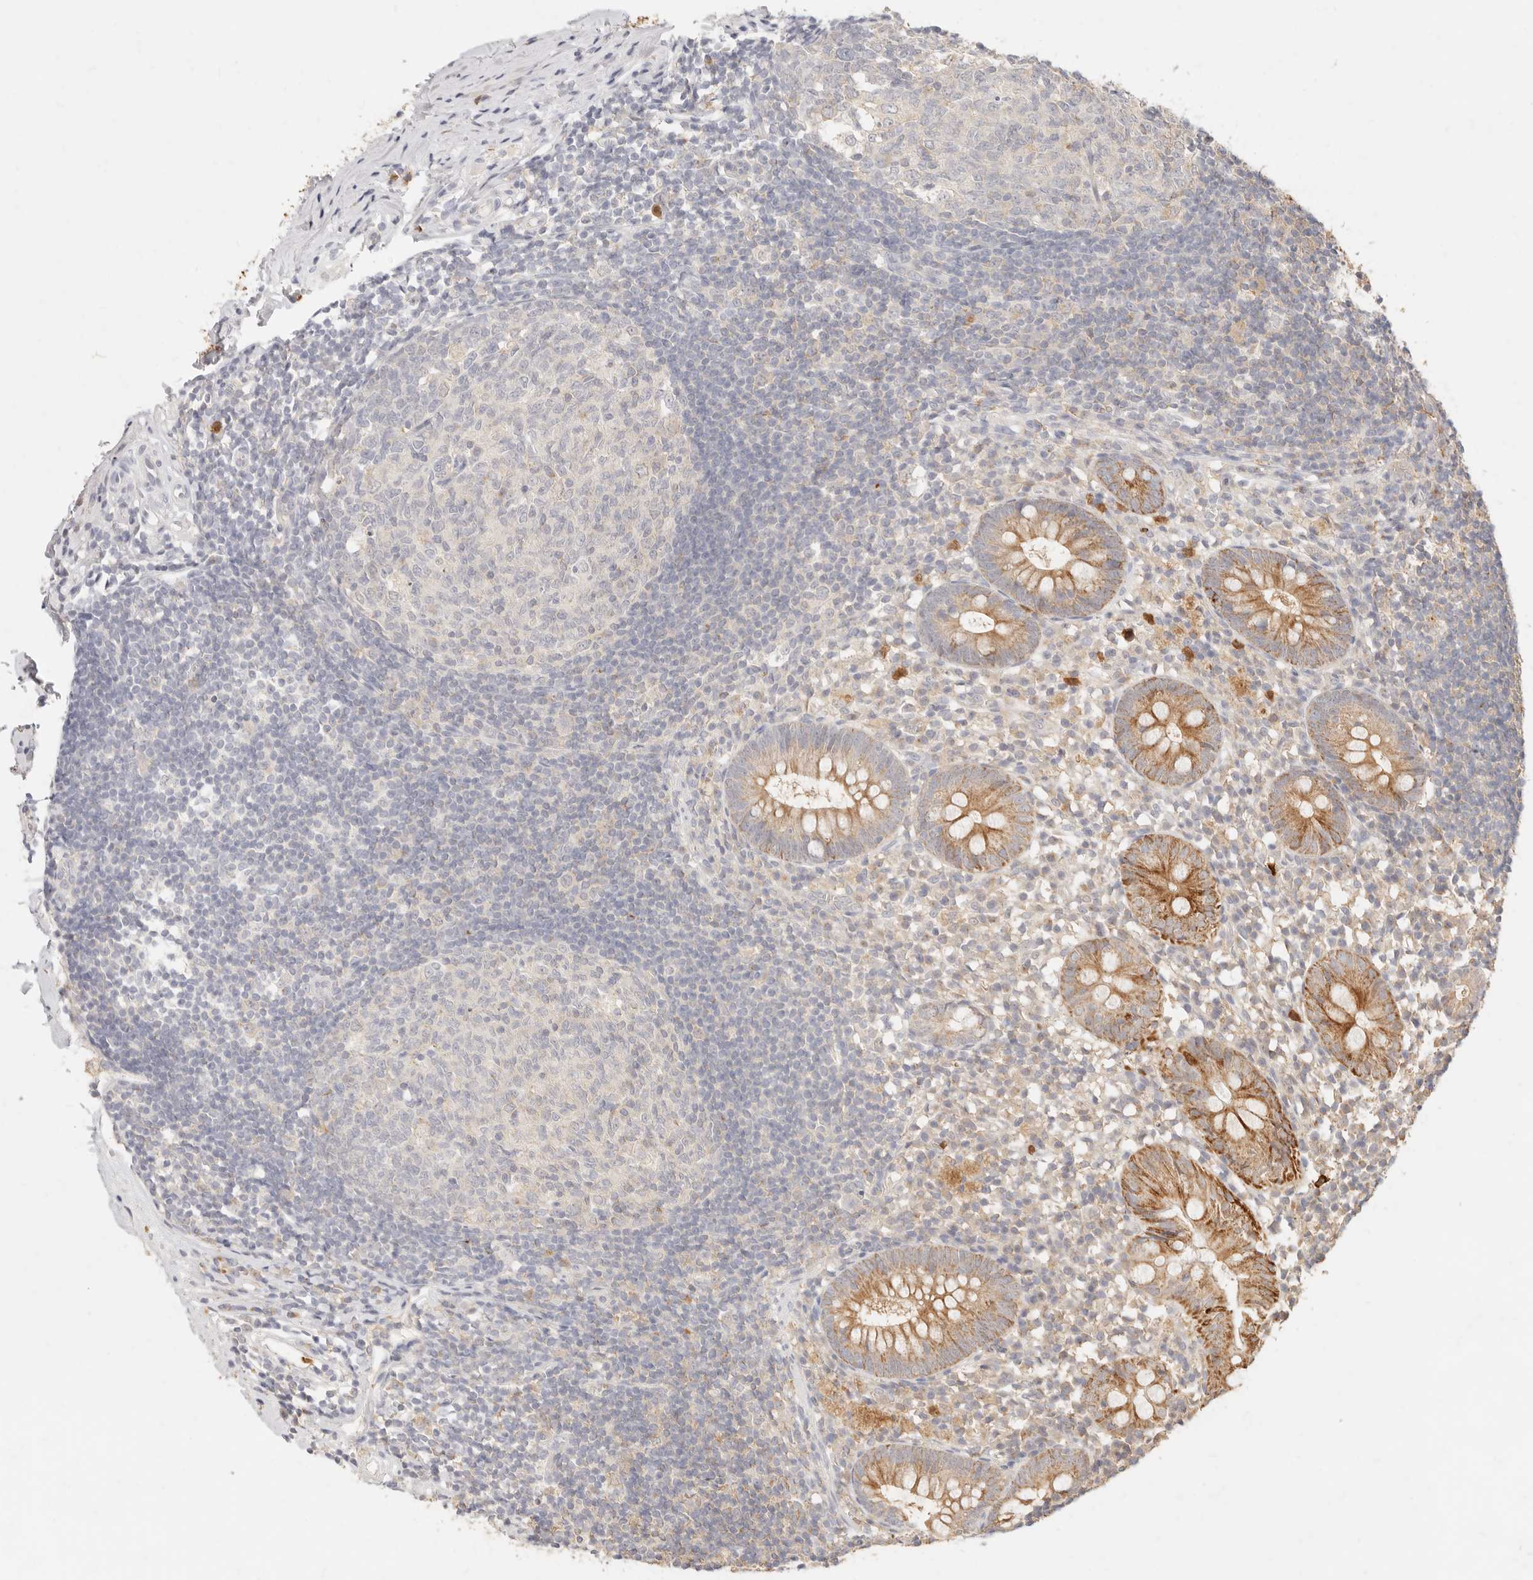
{"staining": {"intensity": "strong", "quantity": ">75%", "location": "cytoplasmic/membranous"}, "tissue": "appendix", "cell_type": "Glandular cells", "image_type": "normal", "snomed": [{"axis": "morphology", "description": "Normal tissue, NOS"}, {"axis": "topography", "description": "Appendix"}], "caption": "Glandular cells show strong cytoplasmic/membranous expression in about >75% of cells in benign appendix.", "gene": "TMTC2", "patient": {"sex": "female", "age": 20}}